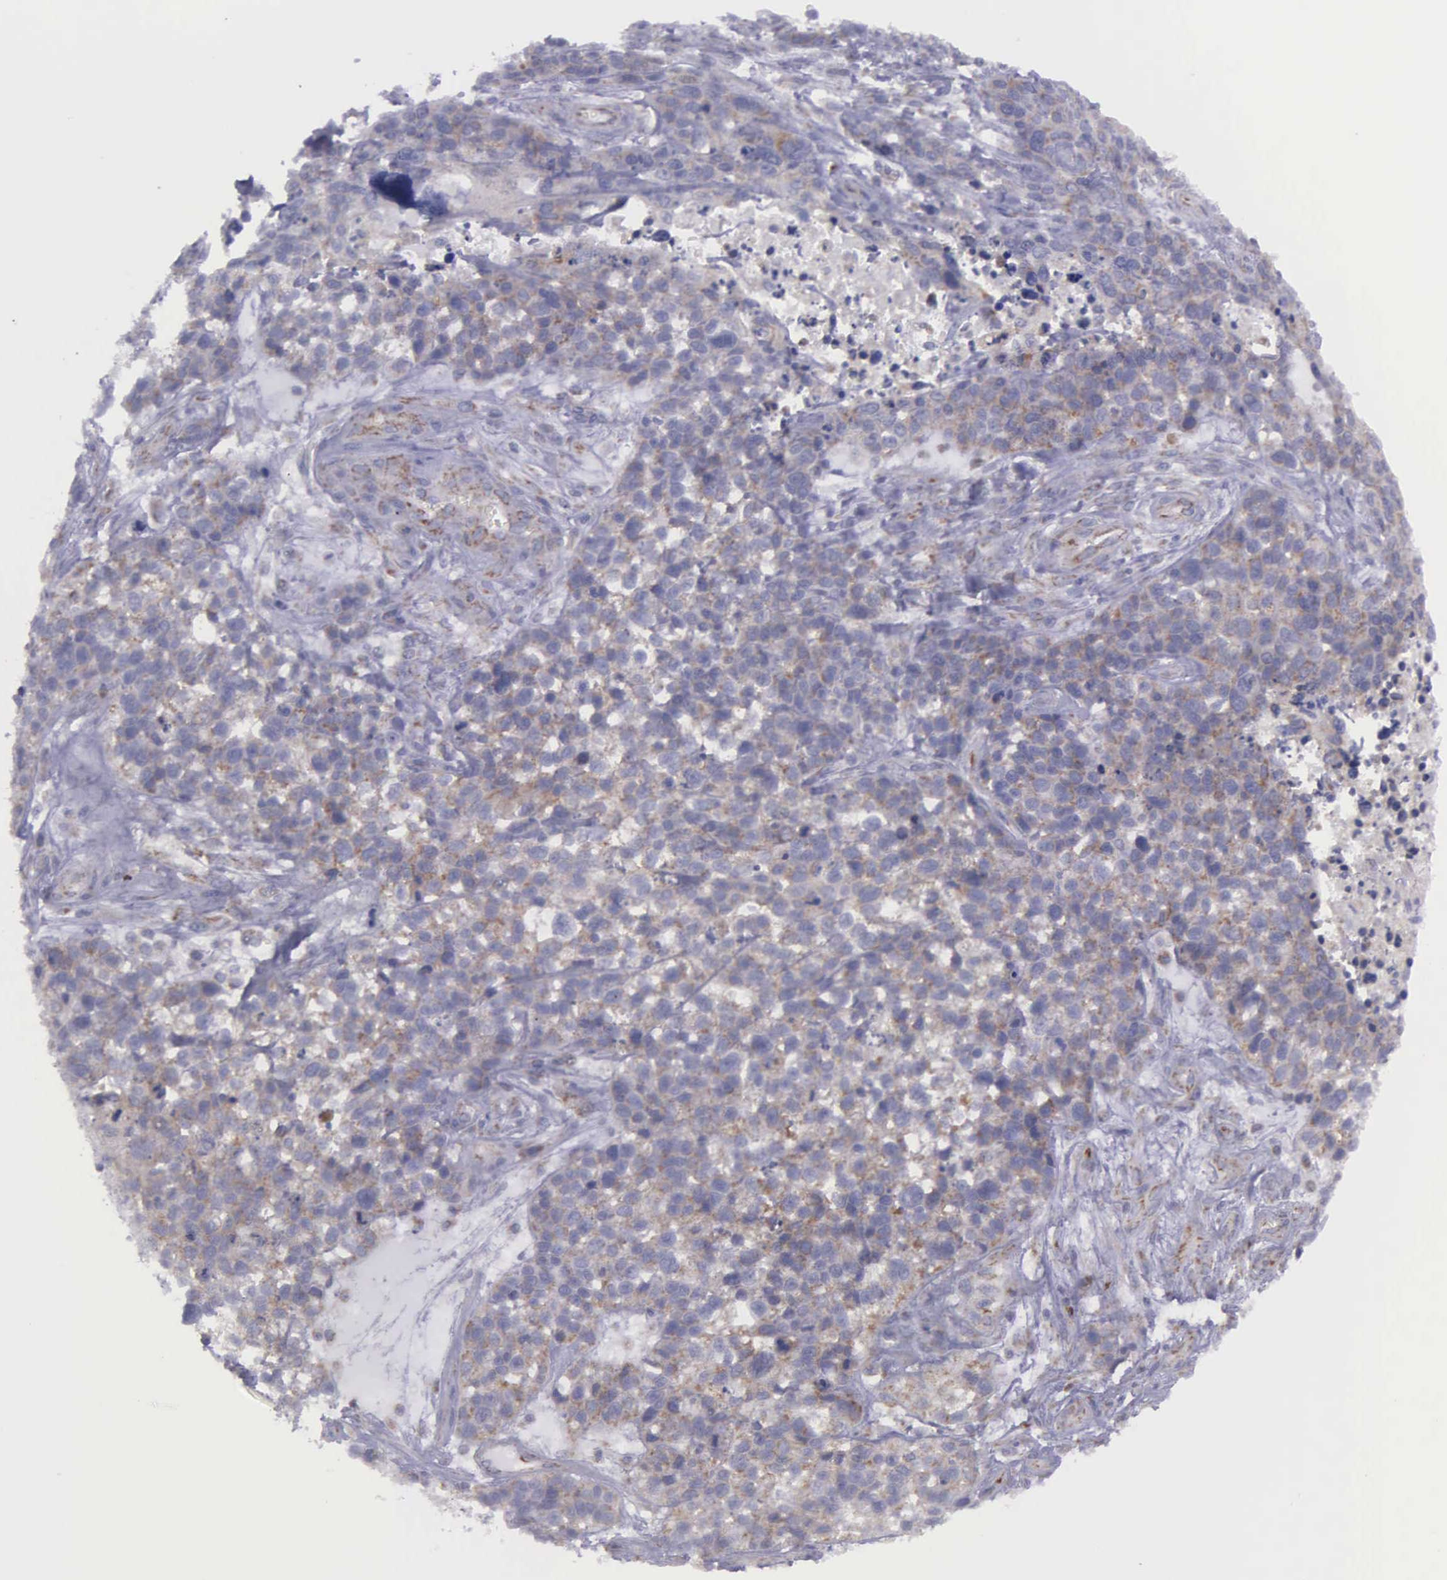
{"staining": {"intensity": "weak", "quantity": "<25%", "location": "cytoplasmic/membranous"}, "tissue": "lung cancer", "cell_type": "Tumor cells", "image_type": "cancer", "snomed": [{"axis": "morphology", "description": "Squamous cell carcinoma, NOS"}, {"axis": "topography", "description": "Lymph node"}, {"axis": "topography", "description": "Lung"}], "caption": "Lung cancer was stained to show a protein in brown. There is no significant expression in tumor cells.", "gene": "SYNJ2BP", "patient": {"sex": "male", "age": 74}}